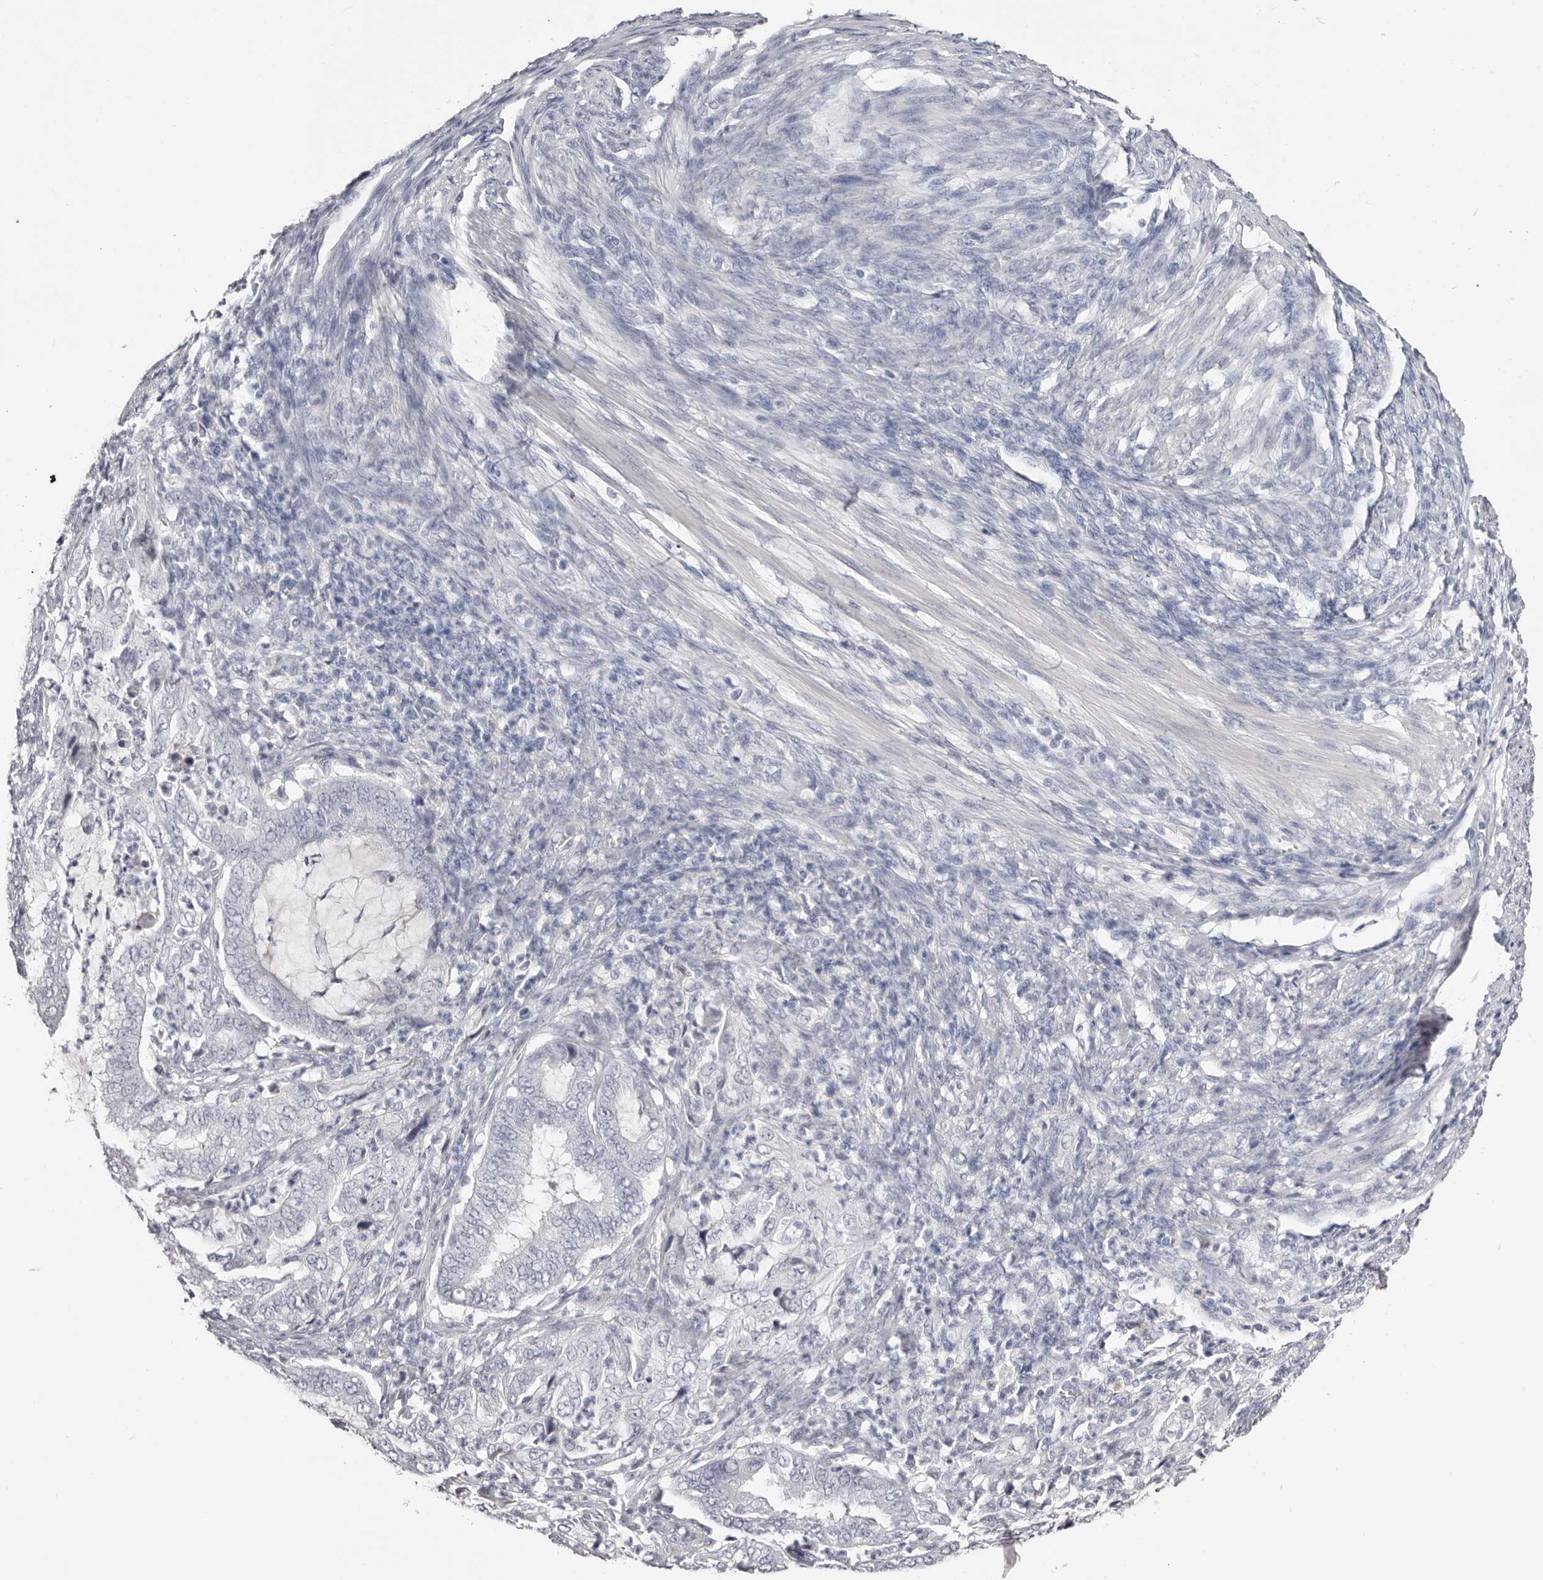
{"staining": {"intensity": "negative", "quantity": "none", "location": "none"}, "tissue": "endometrial cancer", "cell_type": "Tumor cells", "image_type": "cancer", "snomed": [{"axis": "morphology", "description": "Adenocarcinoma, NOS"}, {"axis": "topography", "description": "Endometrium"}], "caption": "Immunohistochemistry (IHC) of human adenocarcinoma (endometrial) exhibits no expression in tumor cells.", "gene": "AKNAD1", "patient": {"sex": "female", "age": 51}}